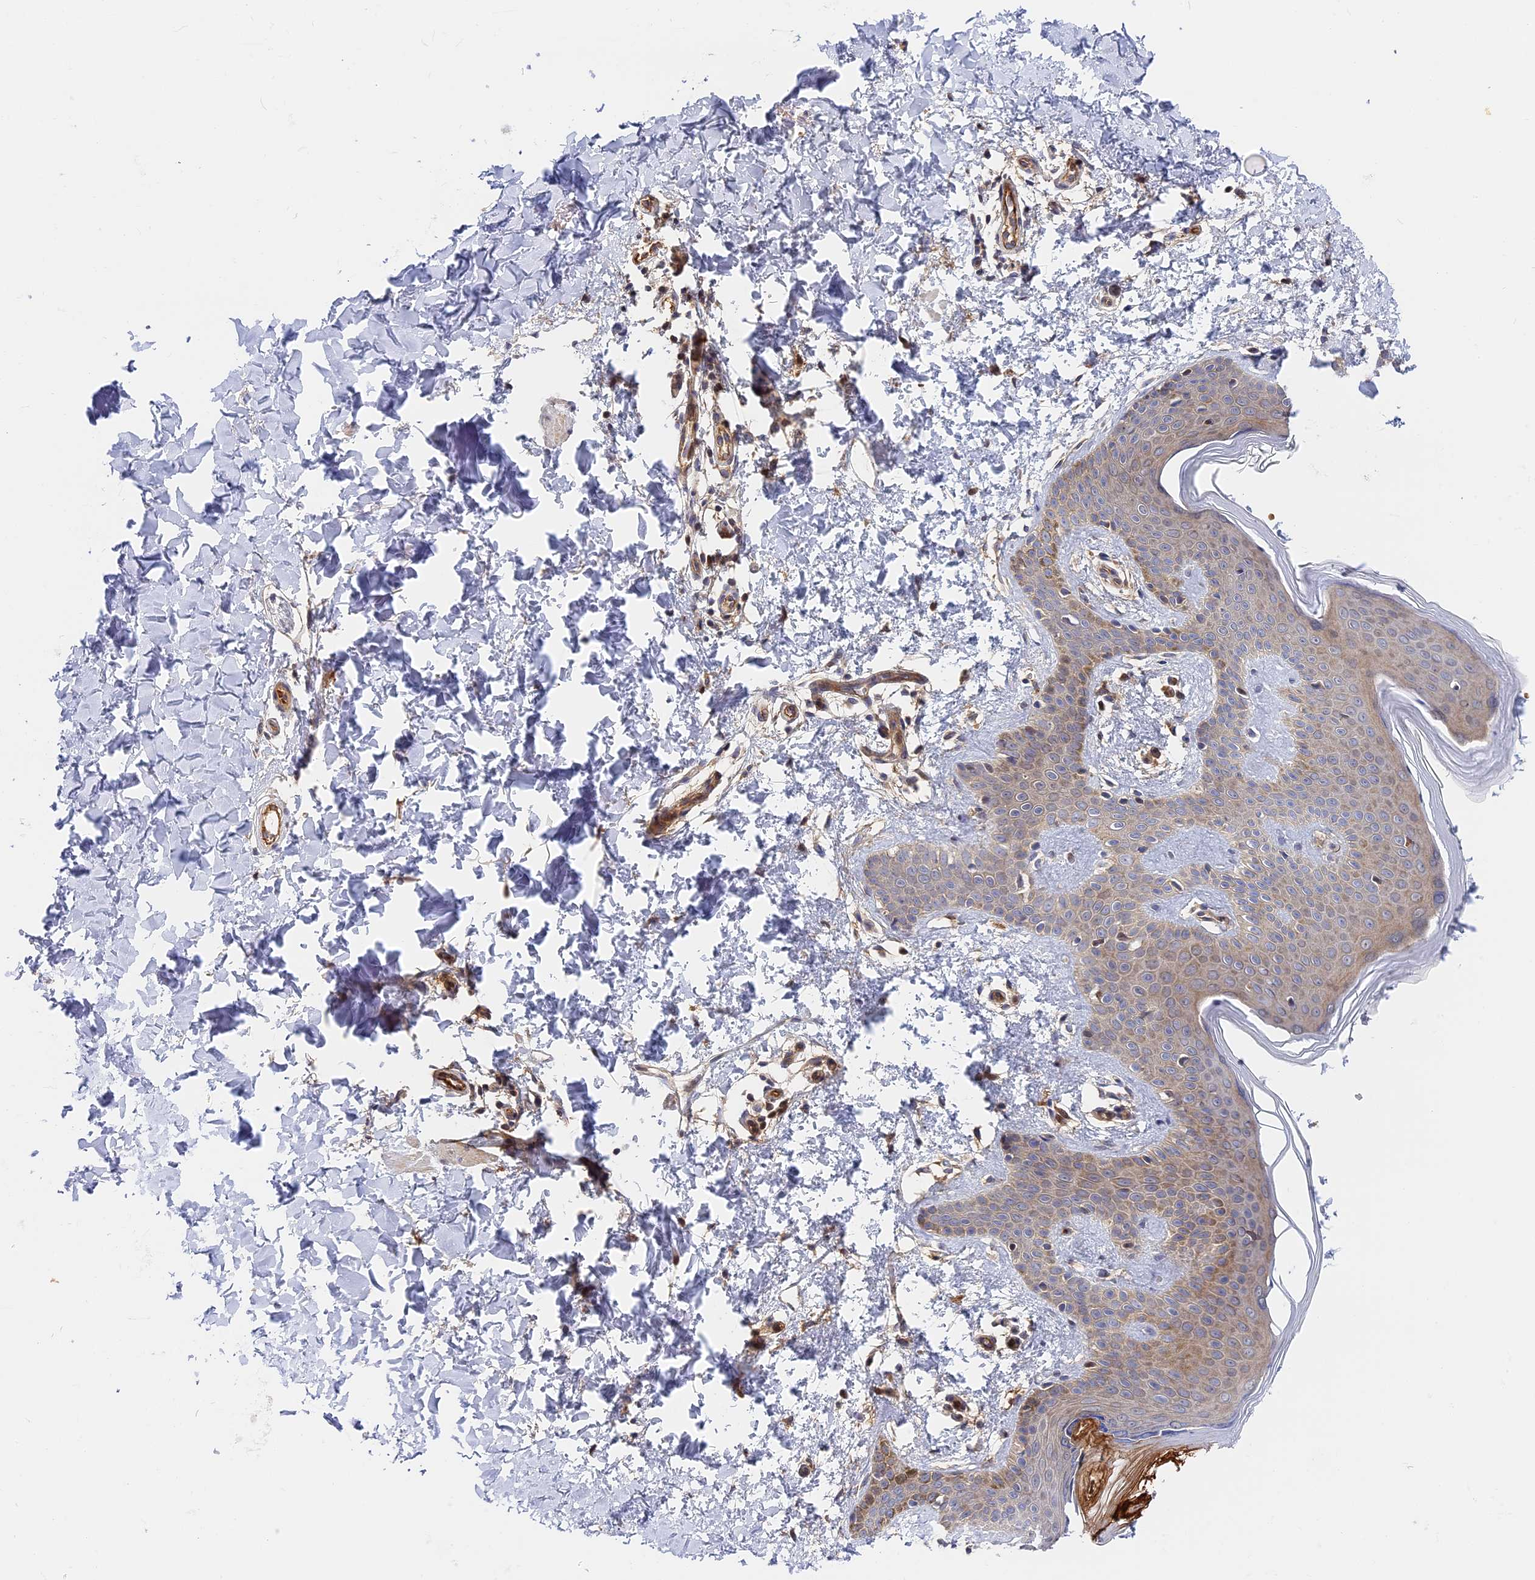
{"staining": {"intensity": "moderate", "quantity": ">75%", "location": "cytoplasmic/membranous"}, "tissue": "skin", "cell_type": "Fibroblasts", "image_type": "normal", "snomed": [{"axis": "morphology", "description": "Normal tissue, NOS"}, {"axis": "topography", "description": "Skin"}], "caption": "Benign skin demonstrates moderate cytoplasmic/membranous positivity in about >75% of fibroblasts The staining is performed using DAB brown chromogen to label protein expression. The nuclei are counter-stained blue using hematoxylin..", "gene": "MISP3", "patient": {"sex": "male", "age": 36}}